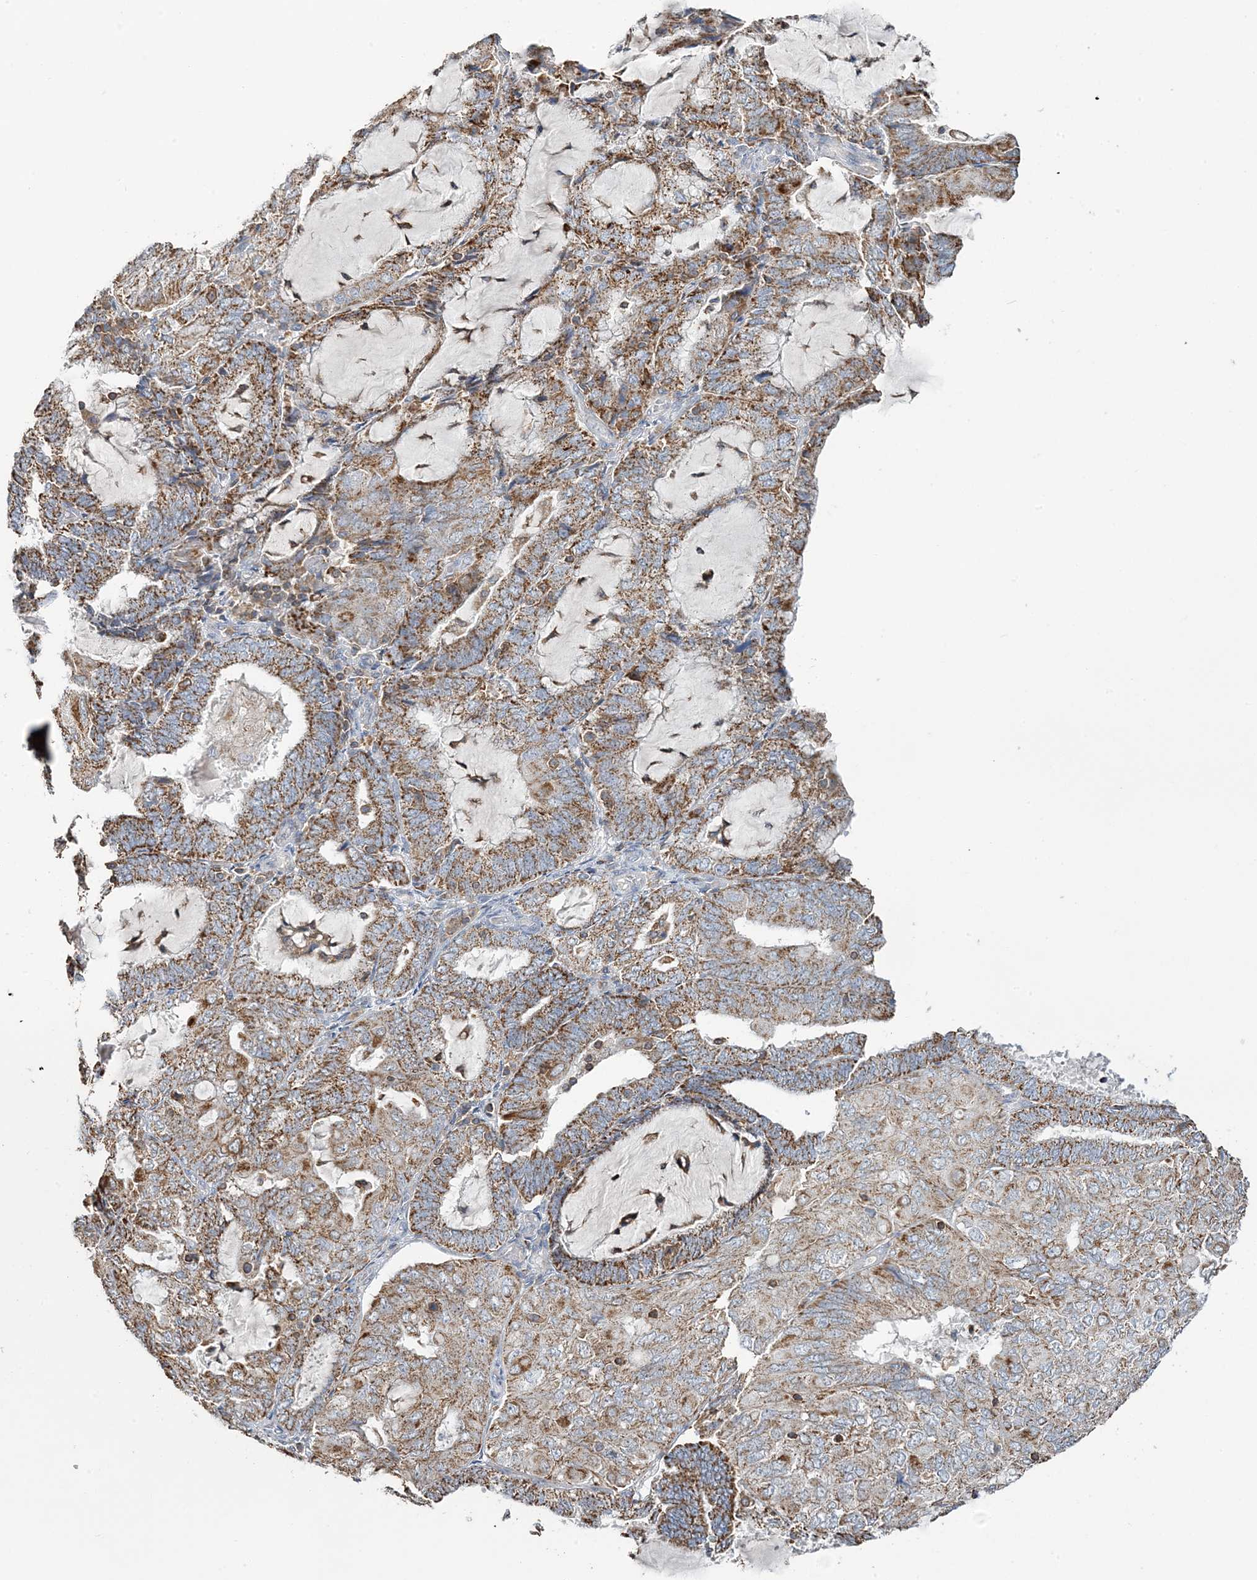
{"staining": {"intensity": "moderate", "quantity": ">75%", "location": "cytoplasmic/membranous"}, "tissue": "endometrial cancer", "cell_type": "Tumor cells", "image_type": "cancer", "snomed": [{"axis": "morphology", "description": "Adenocarcinoma, NOS"}, {"axis": "topography", "description": "Endometrium"}], "caption": "An immunohistochemistry micrograph of neoplastic tissue is shown. Protein staining in brown shows moderate cytoplasmic/membranous positivity in adenocarcinoma (endometrial) within tumor cells.", "gene": "TMLHE", "patient": {"sex": "female", "age": 81}}